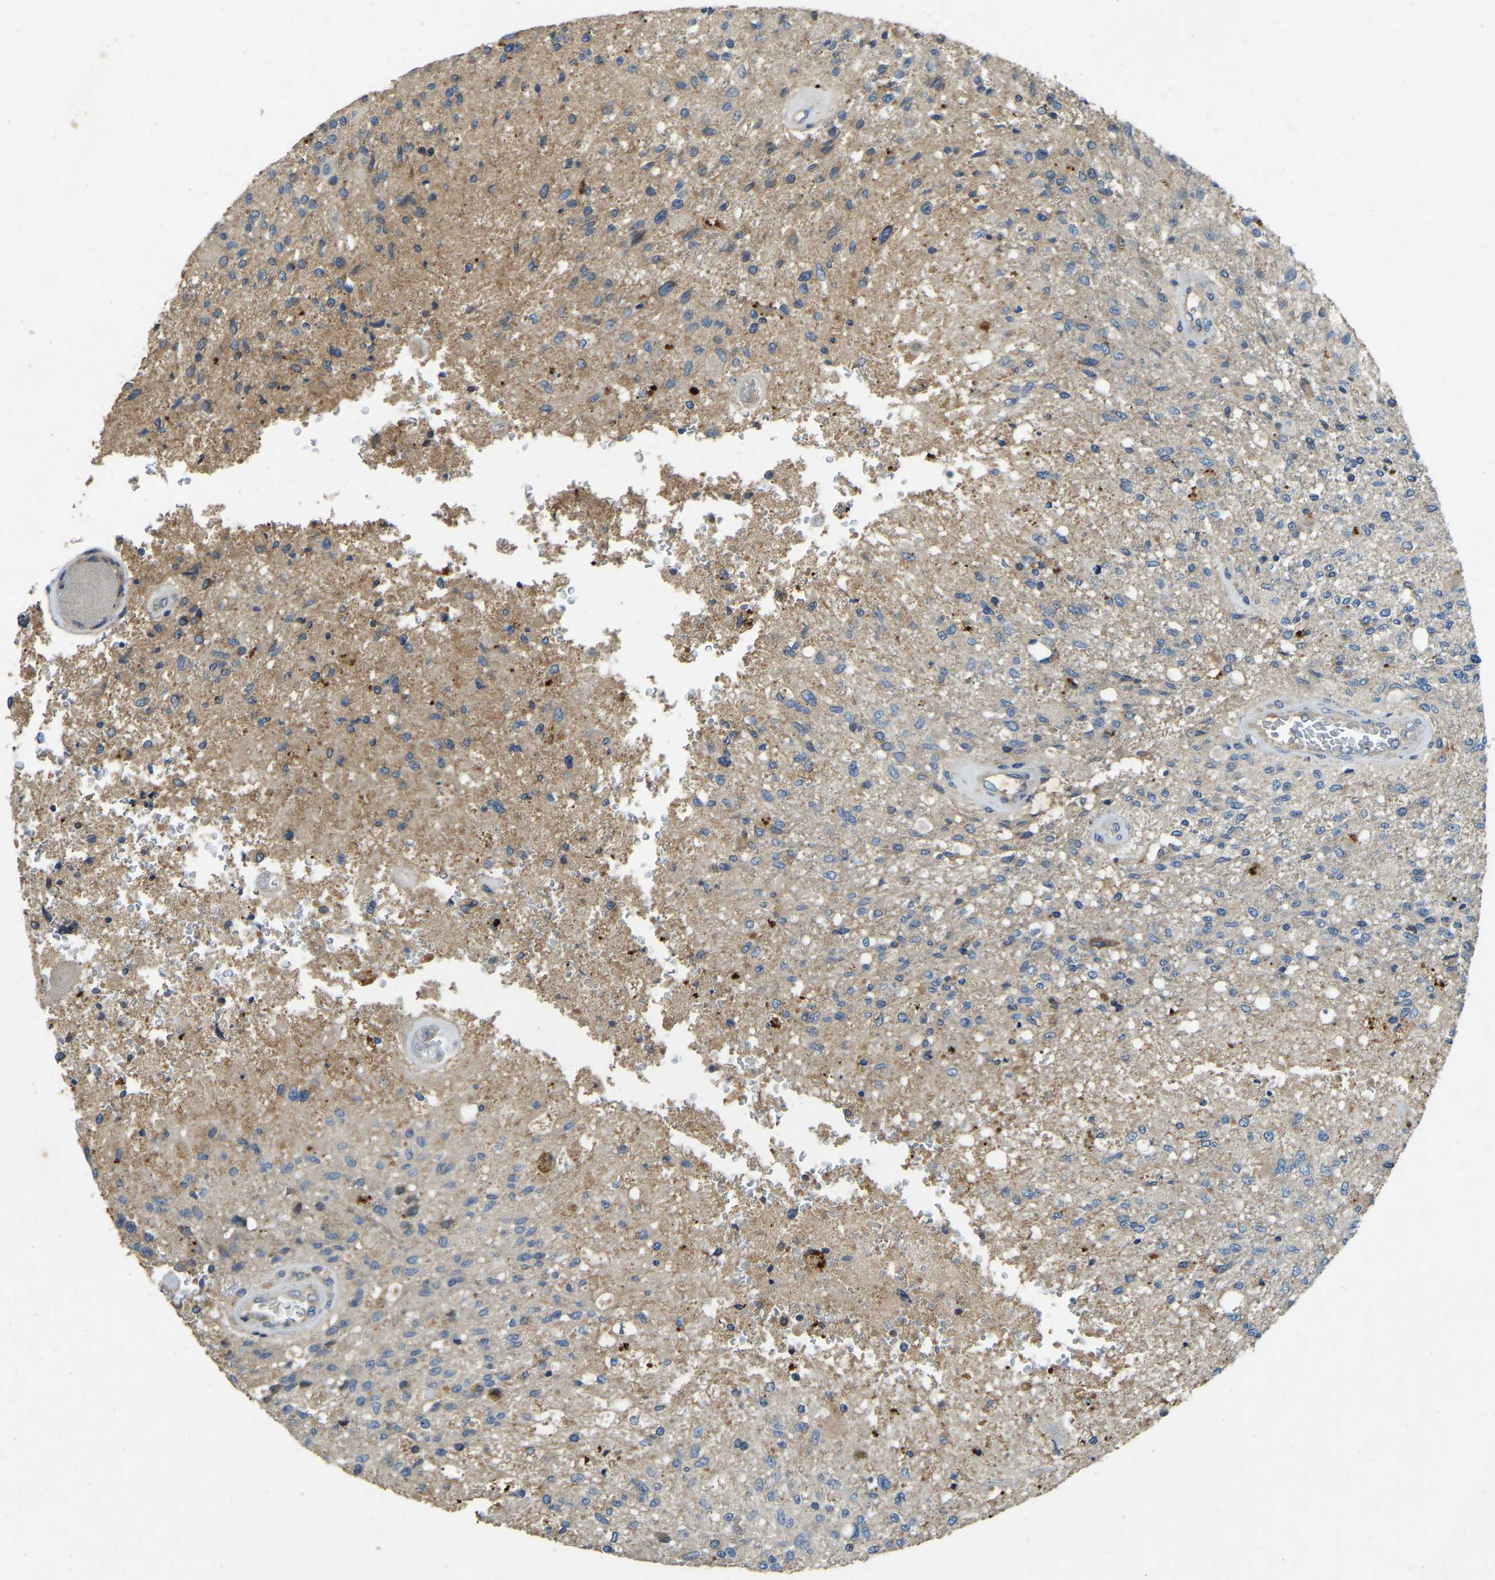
{"staining": {"intensity": "weak", "quantity": "25%-75%", "location": "cytoplasmic/membranous"}, "tissue": "glioma", "cell_type": "Tumor cells", "image_type": "cancer", "snomed": [{"axis": "morphology", "description": "Normal tissue, NOS"}, {"axis": "morphology", "description": "Glioma, malignant, High grade"}, {"axis": "topography", "description": "Cerebral cortex"}], "caption": "Immunohistochemistry (IHC) (DAB) staining of human glioma displays weak cytoplasmic/membranous protein positivity in about 25%-75% of tumor cells.", "gene": "ATP8B1", "patient": {"sex": "male", "age": 77}}